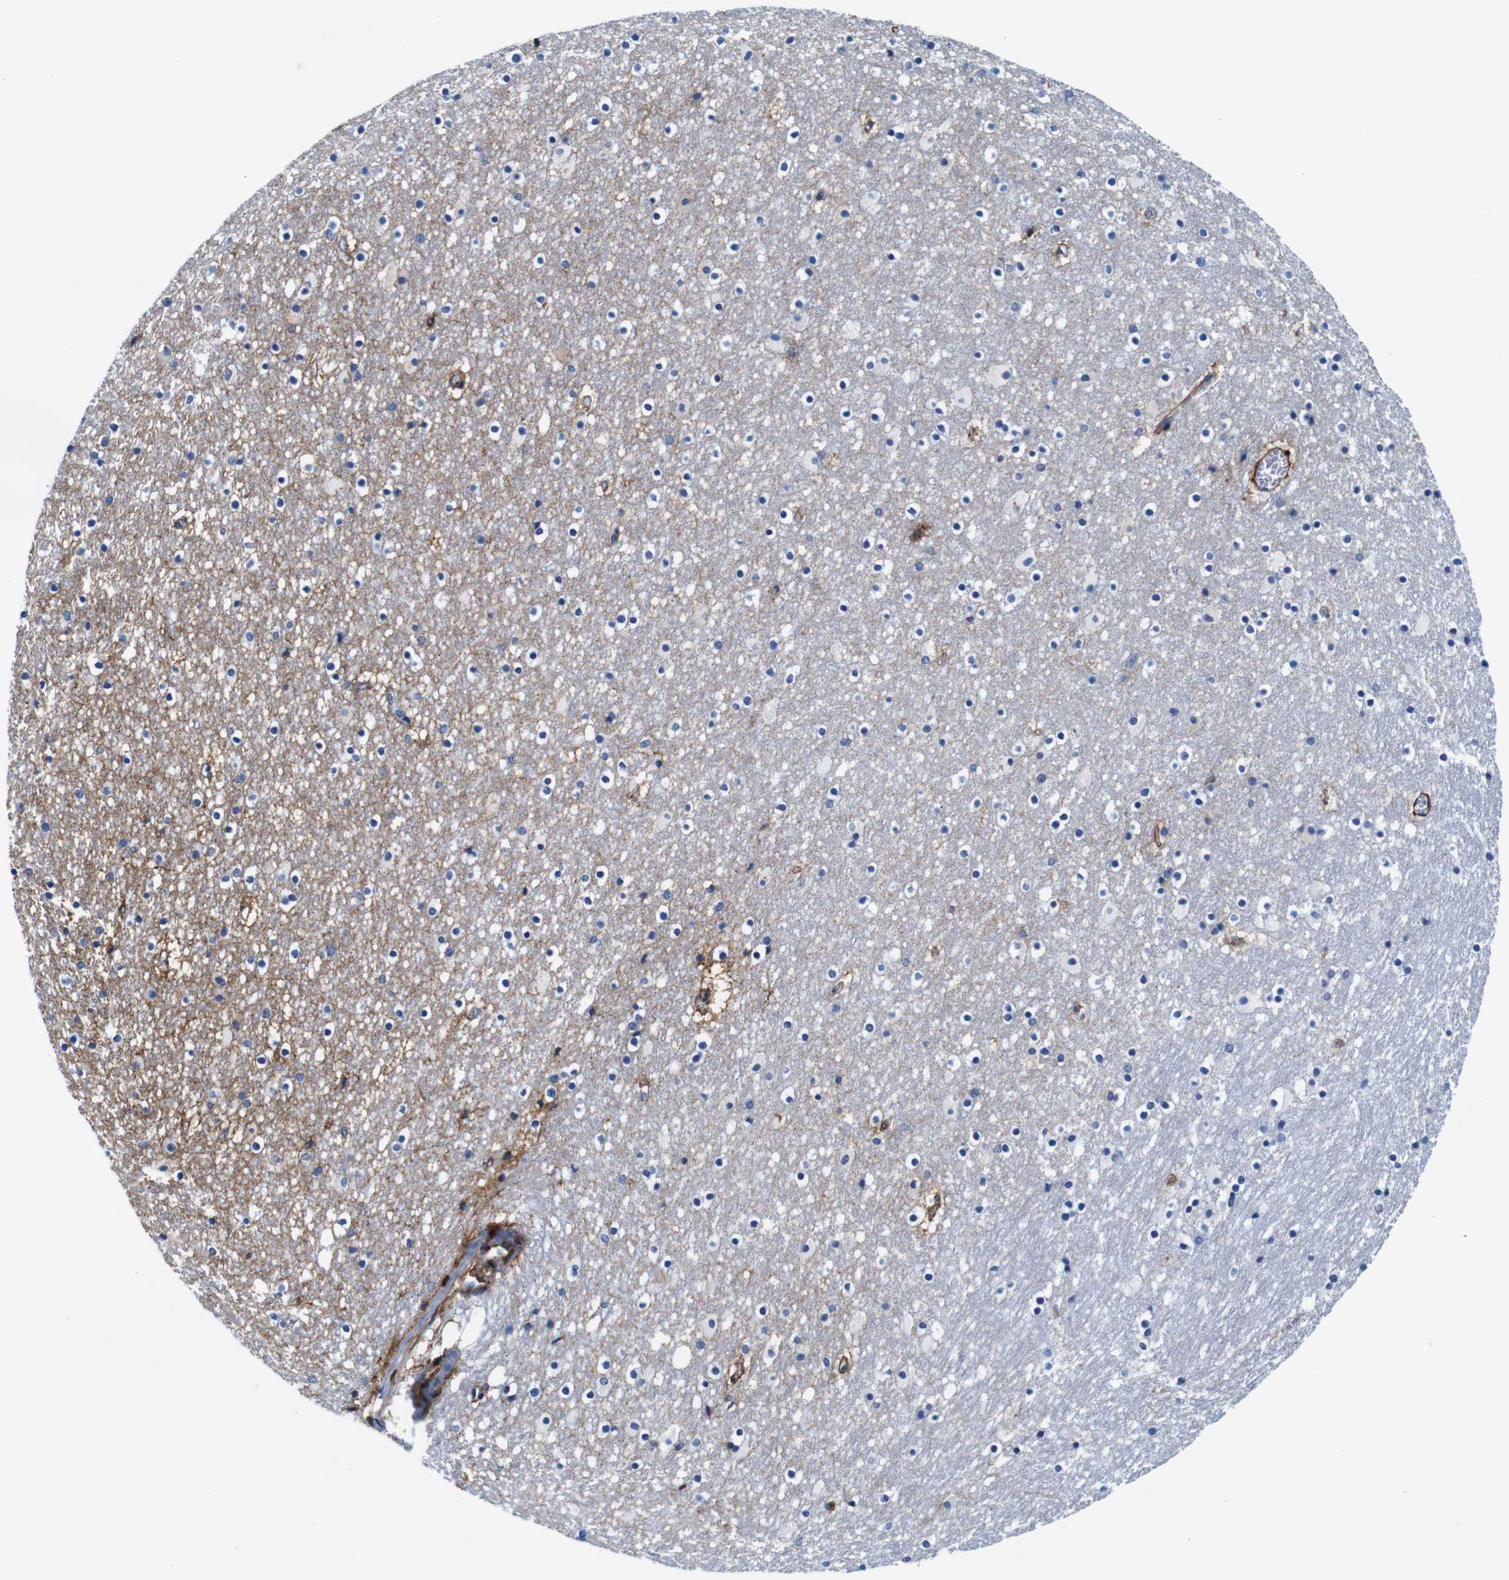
{"staining": {"intensity": "negative", "quantity": "none", "location": "none"}, "tissue": "caudate", "cell_type": "Glial cells", "image_type": "normal", "snomed": [{"axis": "morphology", "description": "Normal tissue, NOS"}, {"axis": "topography", "description": "Lateral ventricle wall"}], "caption": "Glial cells are negative for brown protein staining in unremarkable caudate.", "gene": "ANXA1", "patient": {"sex": "male", "age": 45}}